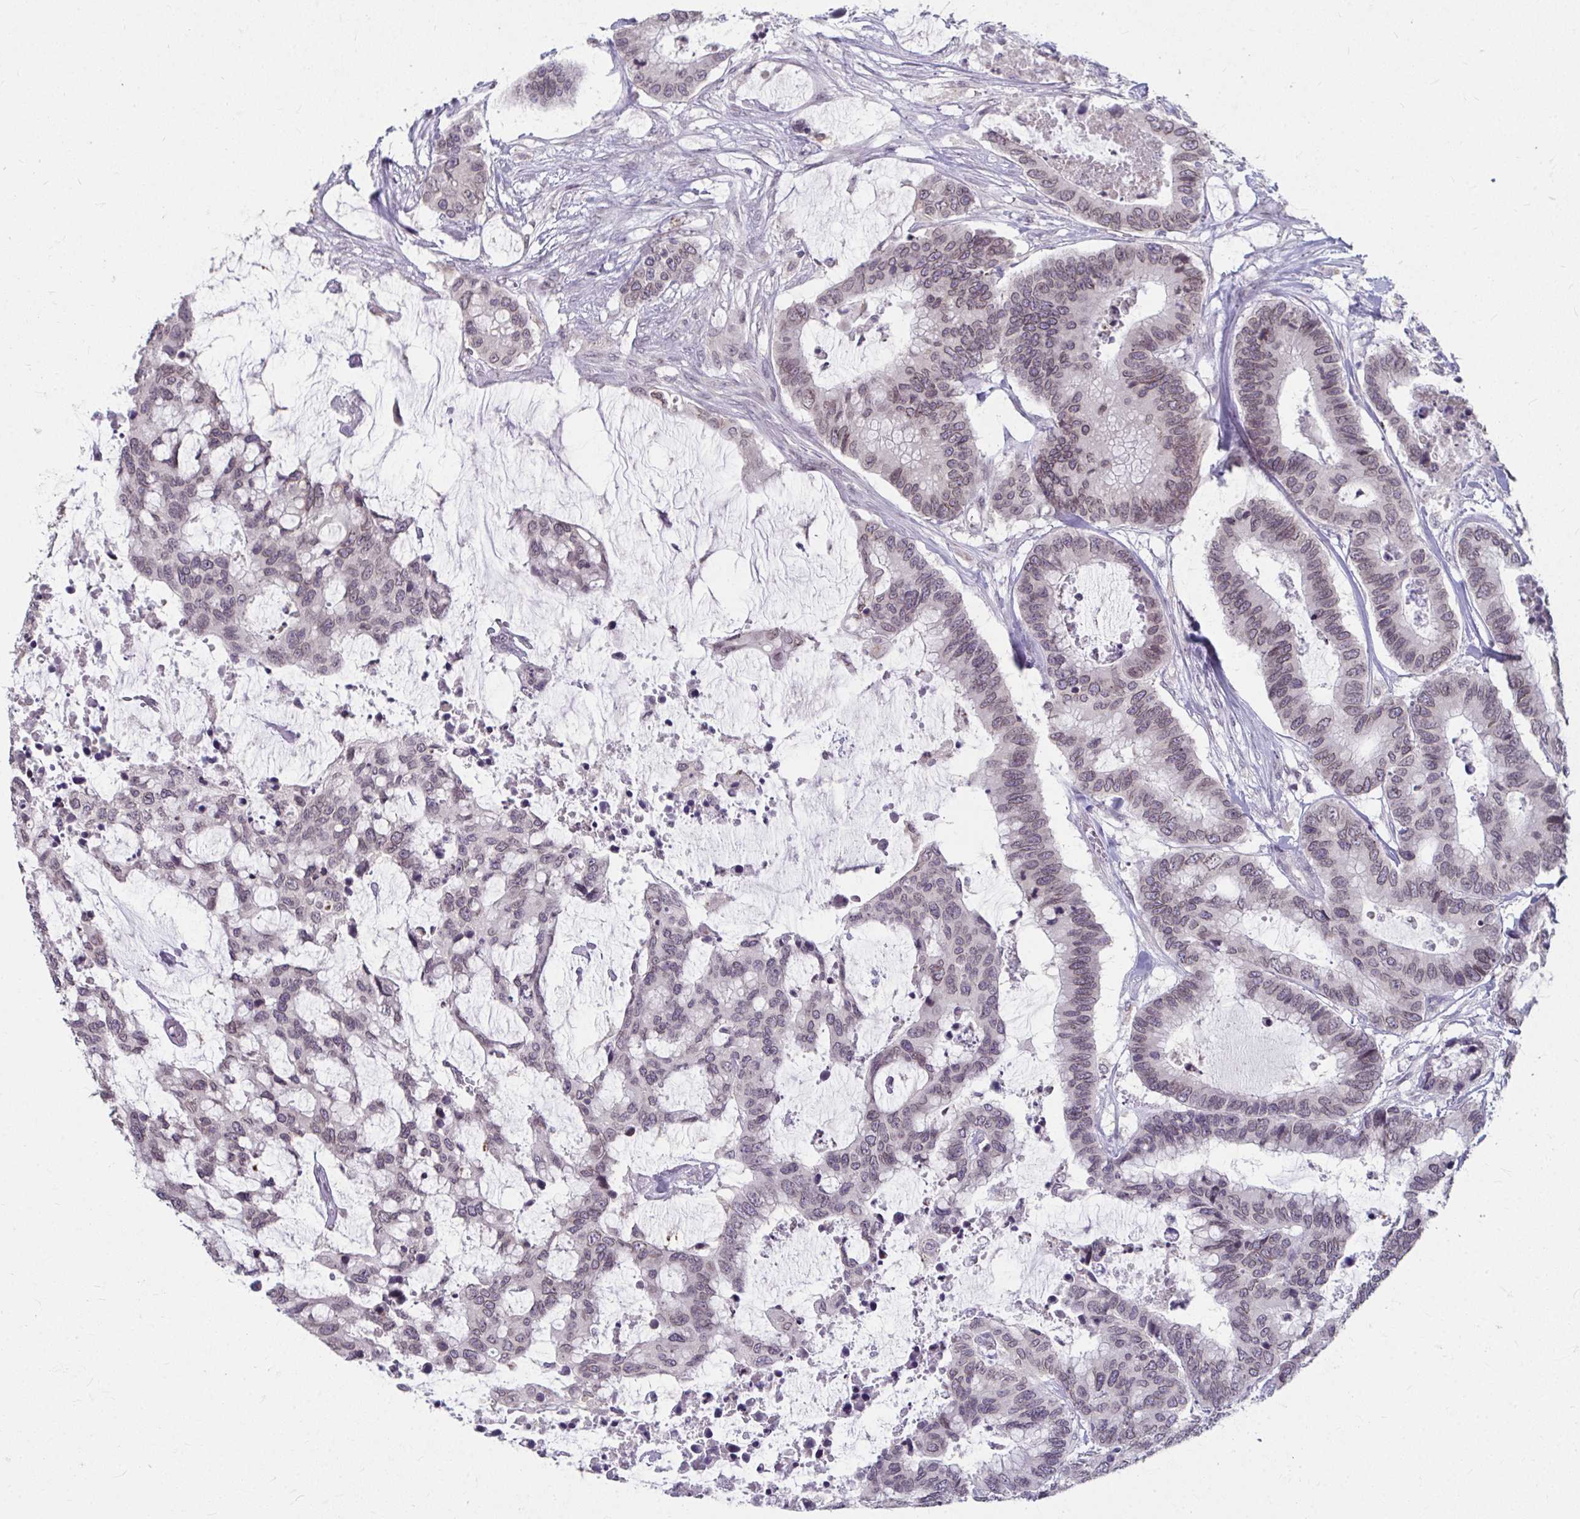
{"staining": {"intensity": "weak", "quantity": "25%-75%", "location": "nuclear"}, "tissue": "colorectal cancer", "cell_type": "Tumor cells", "image_type": "cancer", "snomed": [{"axis": "morphology", "description": "Adenocarcinoma, NOS"}, {"axis": "topography", "description": "Rectum"}], "caption": "A high-resolution histopathology image shows IHC staining of colorectal adenocarcinoma, which shows weak nuclear staining in about 25%-75% of tumor cells.", "gene": "NUP133", "patient": {"sex": "female", "age": 59}}